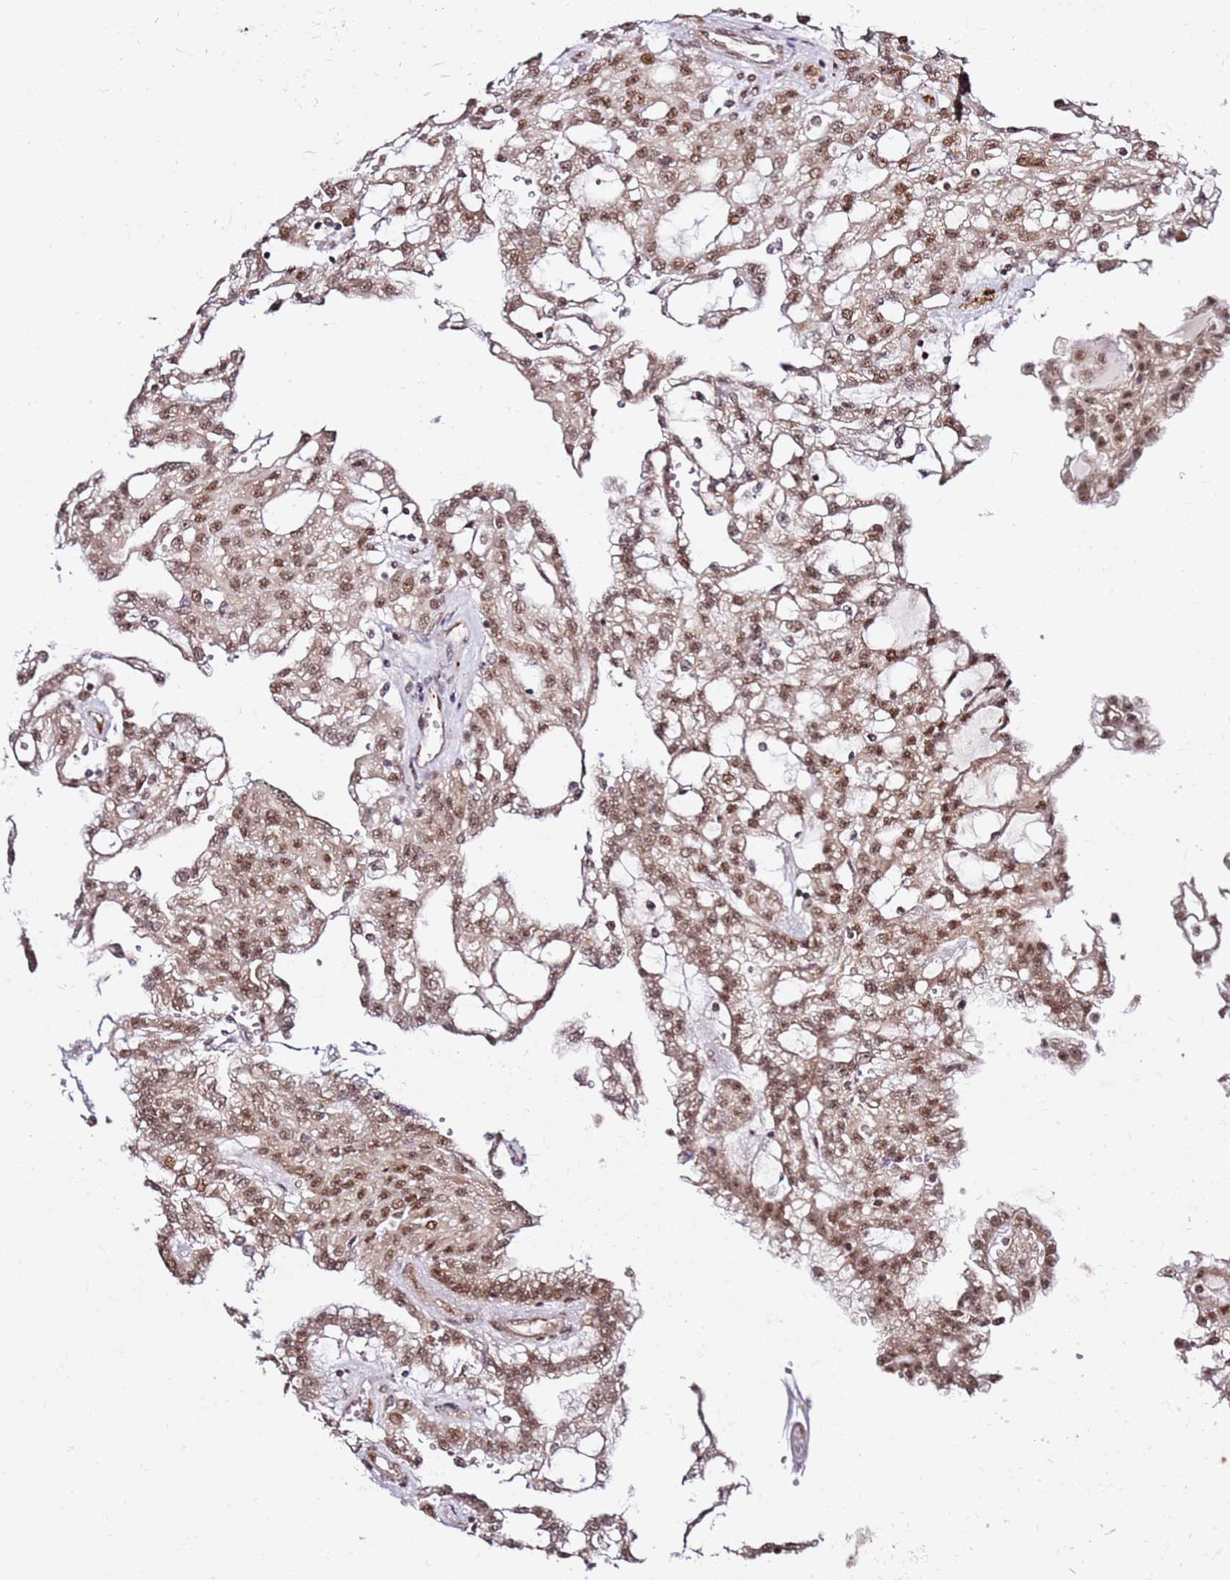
{"staining": {"intensity": "moderate", "quantity": ">75%", "location": "nuclear"}, "tissue": "renal cancer", "cell_type": "Tumor cells", "image_type": "cancer", "snomed": [{"axis": "morphology", "description": "Adenocarcinoma, NOS"}, {"axis": "topography", "description": "Kidney"}], "caption": "An image showing moderate nuclear expression in about >75% of tumor cells in renal adenocarcinoma, as visualized by brown immunohistochemical staining.", "gene": "TP53AIP1", "patient": {"sex": "male", "age": 63}}